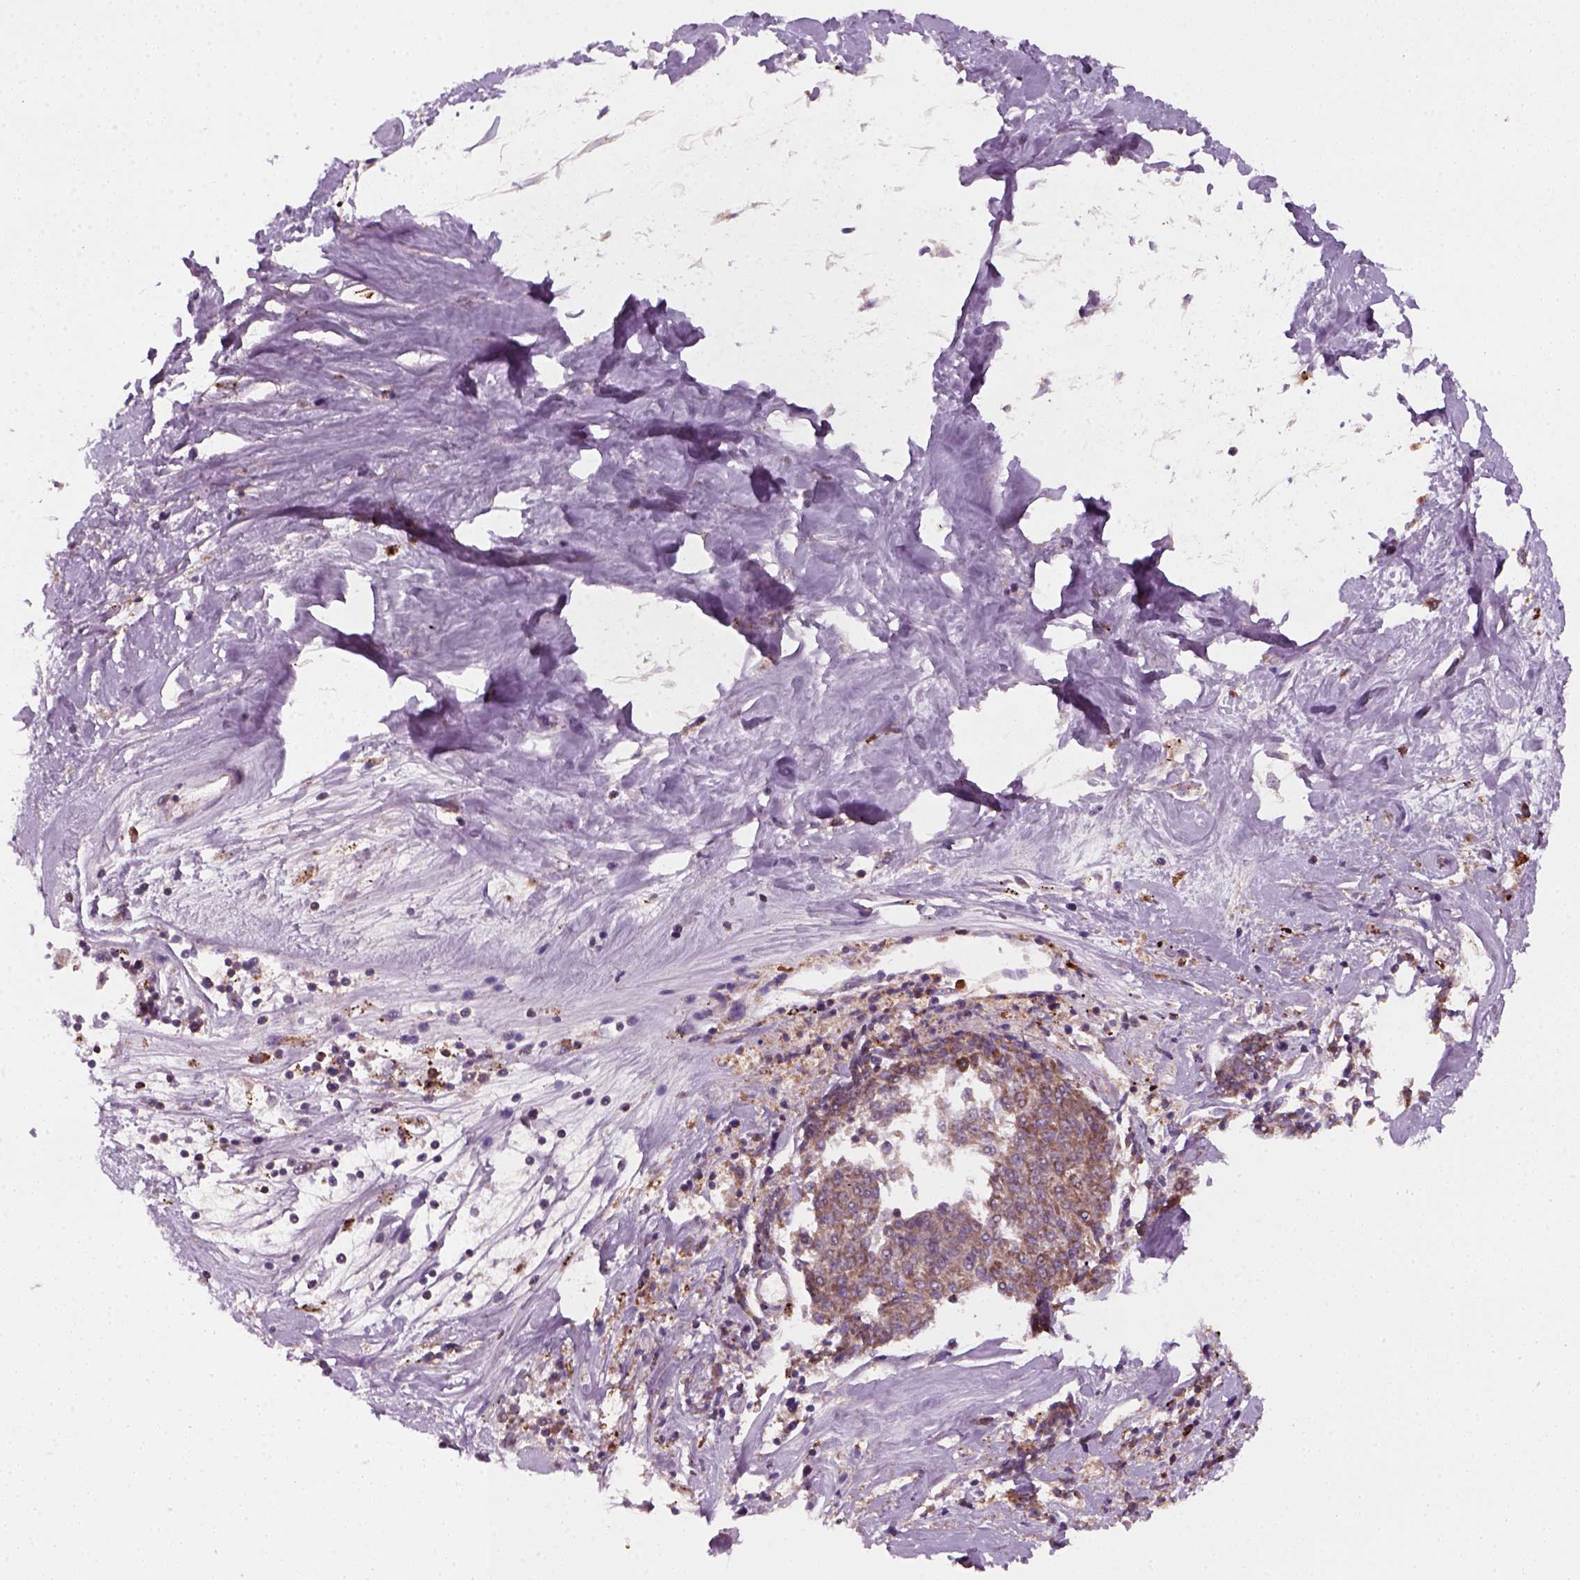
{"staining": {"intensity": "moderate", "quantity": ">75%", "location": "cytoplasmic/membranous"}, "tissue": "melanoma", "cell_type": "Tumor cells", "image_type": "cancer", "snomed": [{"axis": "morphology", "description": "Malignant melanoma, NOS"}, {"axis": "topography", "description": "Skin"}], "caption": "Malignant melanoma was stained to show a protein in brown. There is medium levels of moderate cytoplasmic/membranous expression in about >75% of tumor cells.", "gene": "NUDT16L1", "patient": {"sex": "female", "age": 72}}